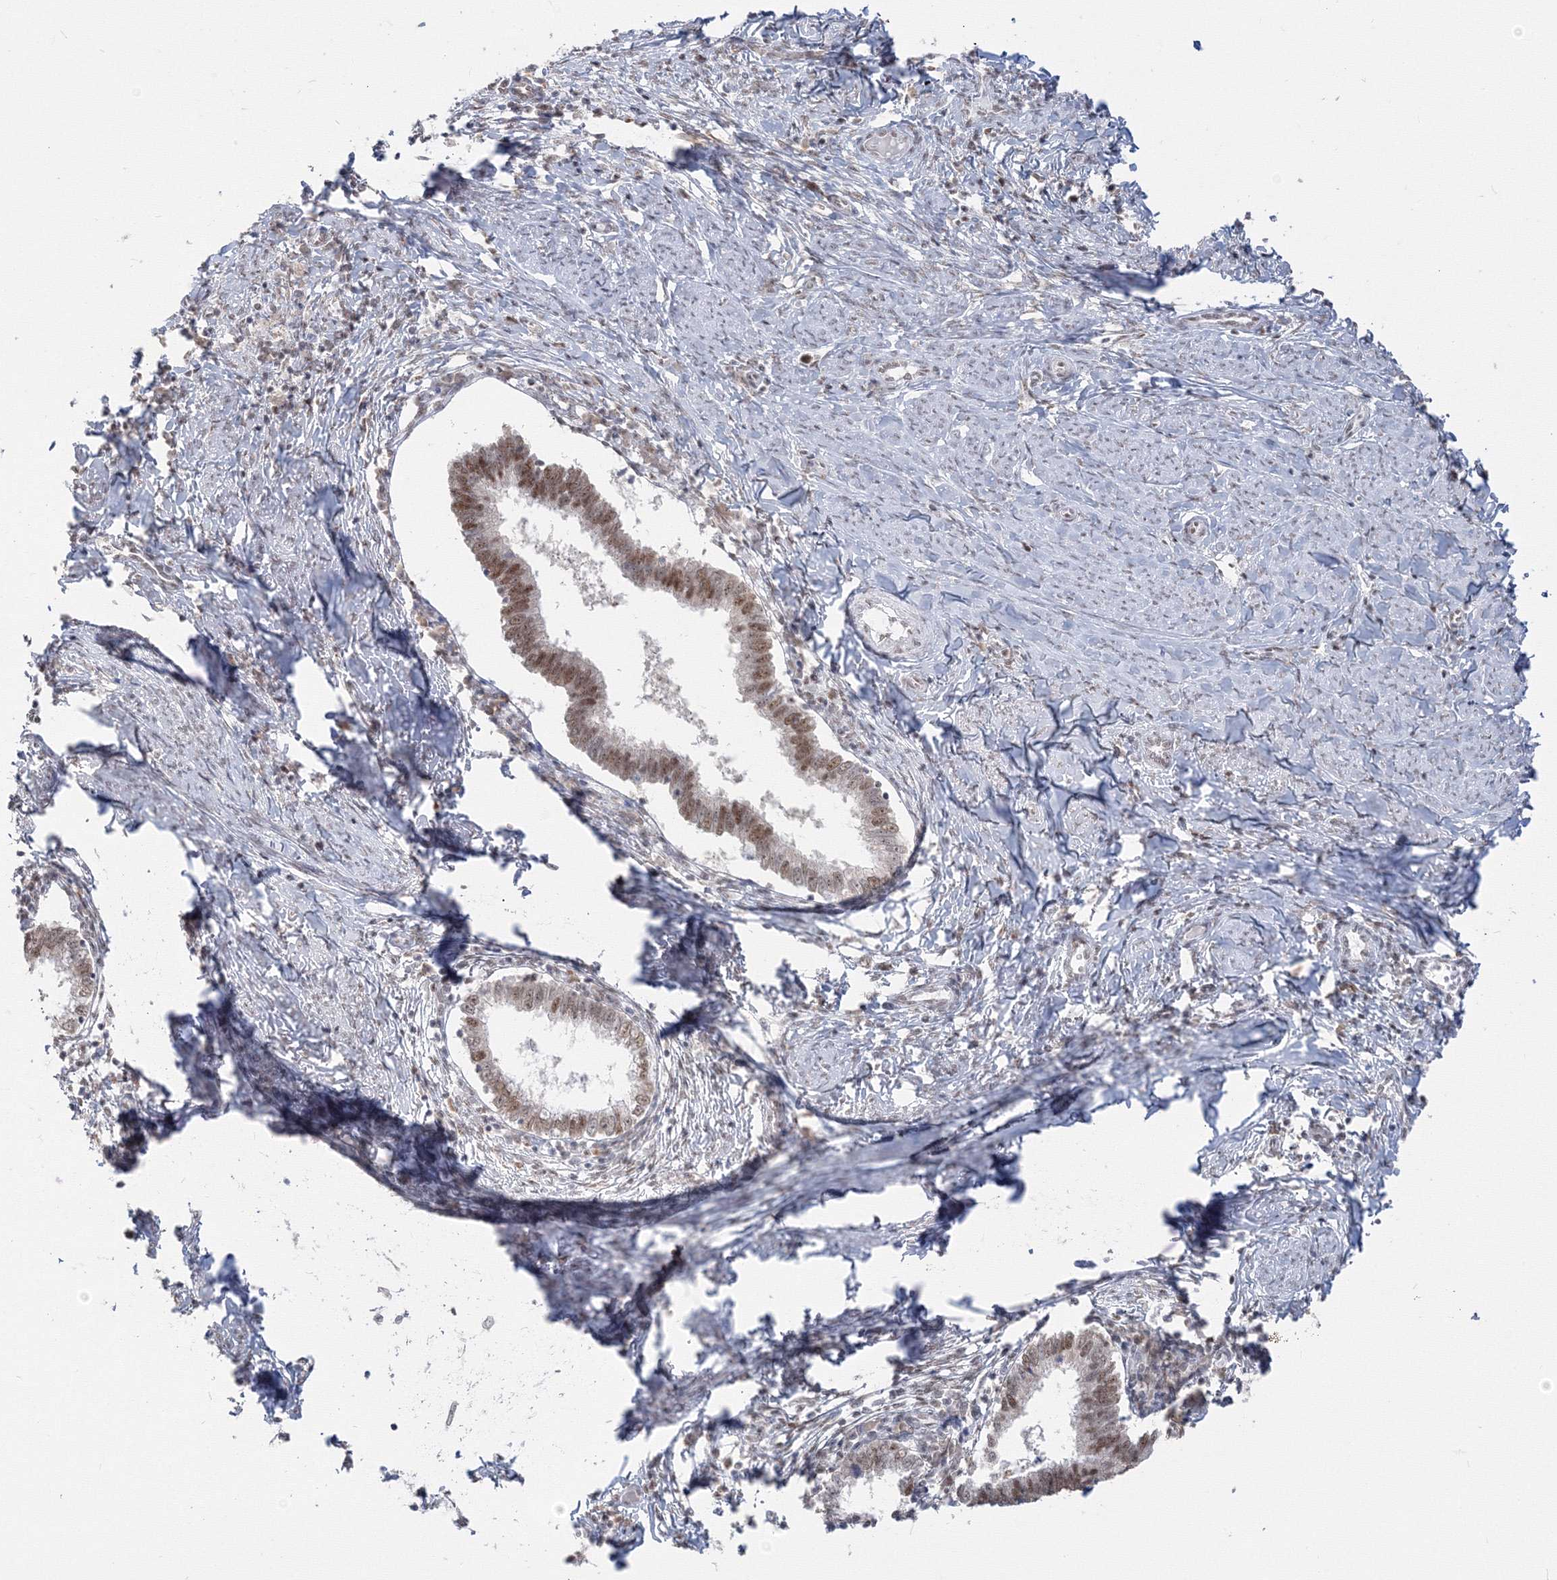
{"staining": {"intensity": "moderate", "quantity": ">75%", "location": "nuclear"}, "tissue": "cervical cancer", "cell_type": "Tumor cells", "image_type": "cancer", "snomed": [{"axis": "morphology", "description": "Adenocarcinoma, NOS"}, {"axis": "topography", "description": "Cervix"}], "caption": "Cervical adenocarcinoma was stained to show a protein in brown. There is medium levels of moderate nuclear positivity in about >75% of tumor cells. (Brightfield microscopy of DAB IHC at high magnification).", "gene": "PPP4R2", "patient": {"sex": "female", "age": 36}}